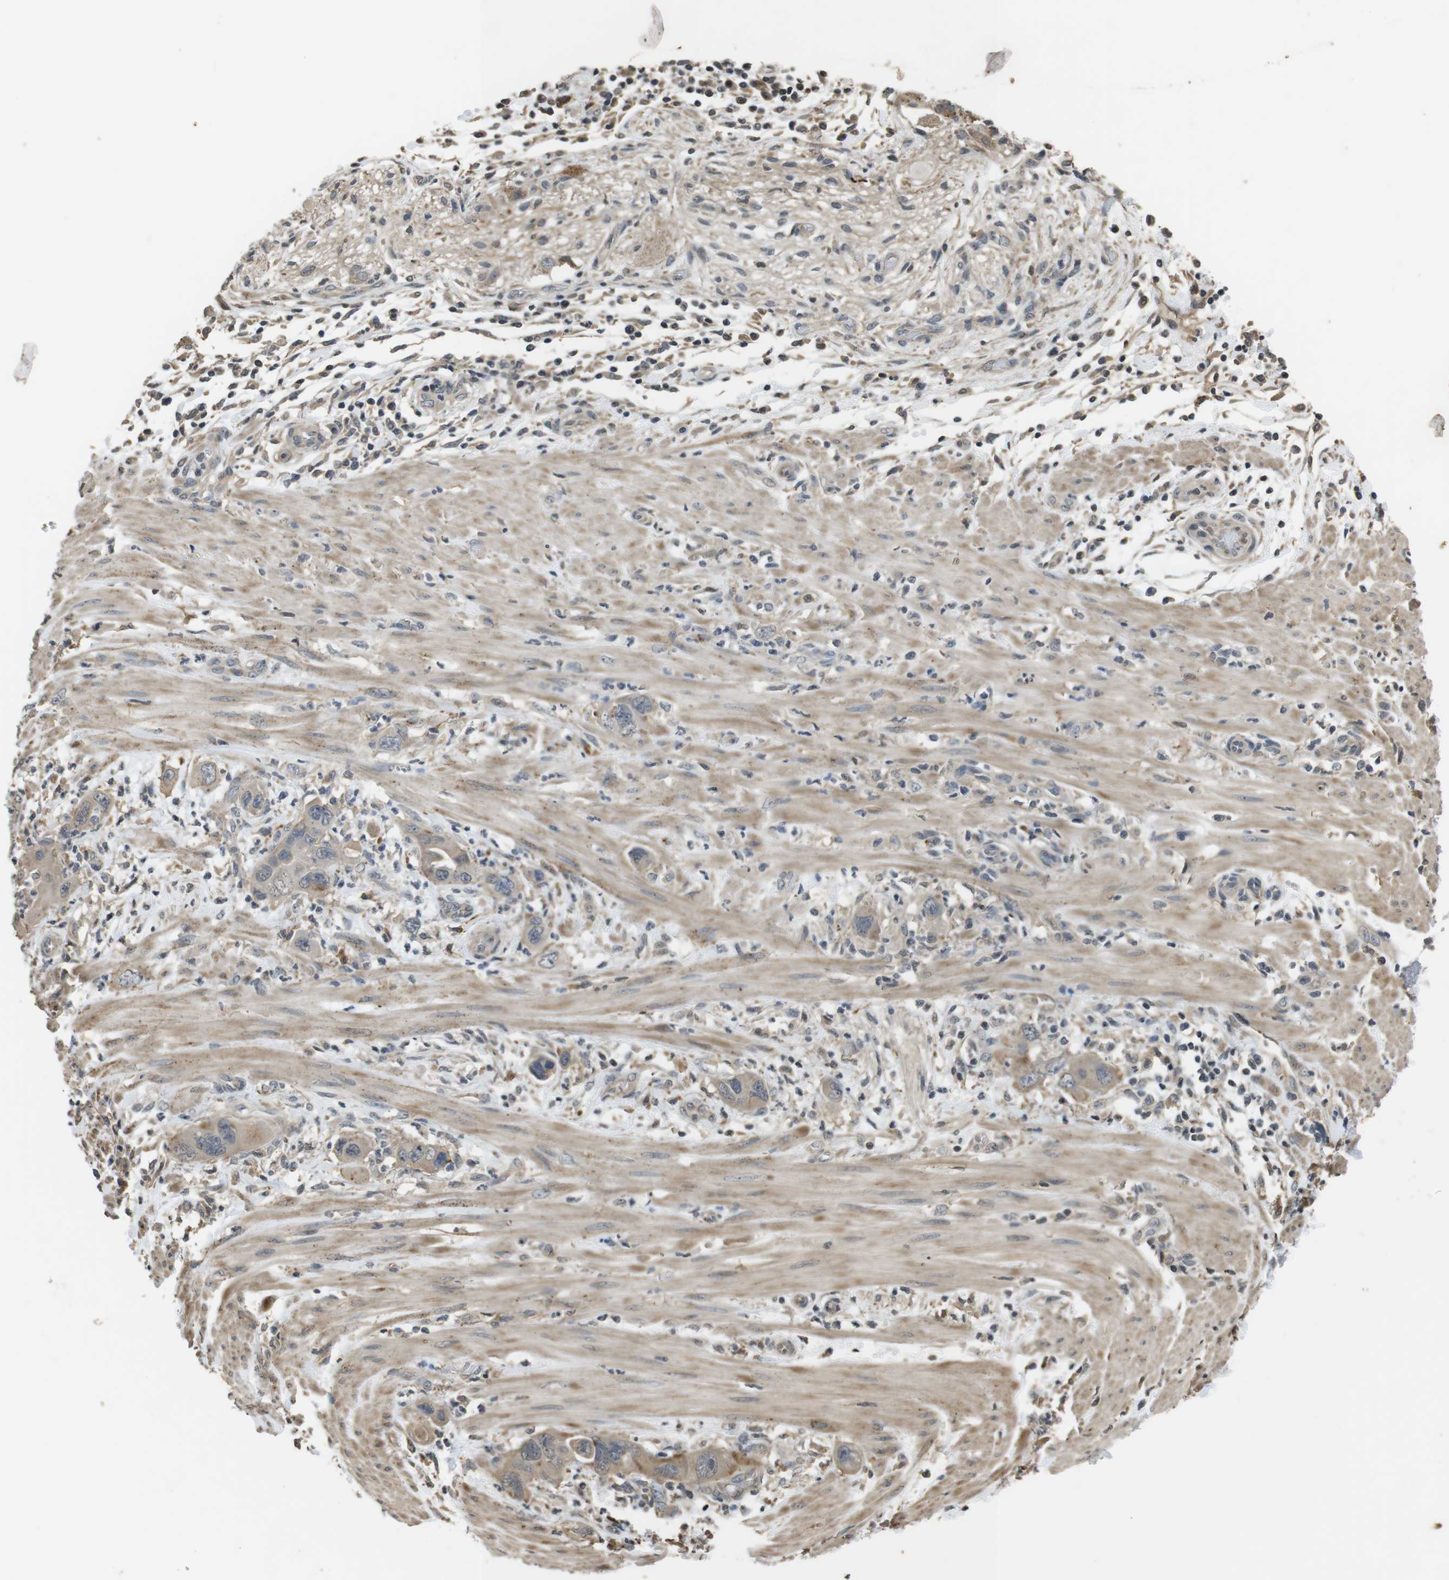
{"staining": {"intensity": "weak", "quantity": ">75%", "location": "cytoplasmic/membranous"}, "tissue": "pancreatic cancer", "cell_type": "Tumor cells", "image_type": "cancer", "snomed": [{"axis": "morphology", "description": "Adenocarcinoma, NOS"}, {"axis": "topography", "description": "Pancreas"}], "caption": "Pancreatic cancer was stained to show a protein in brown. There is low levels of weak cytoplasmic/membranous expression in approximately >75% of tumor cells.", "gene": "FZD10", "patient": {"sex": "female", "age": 71}}